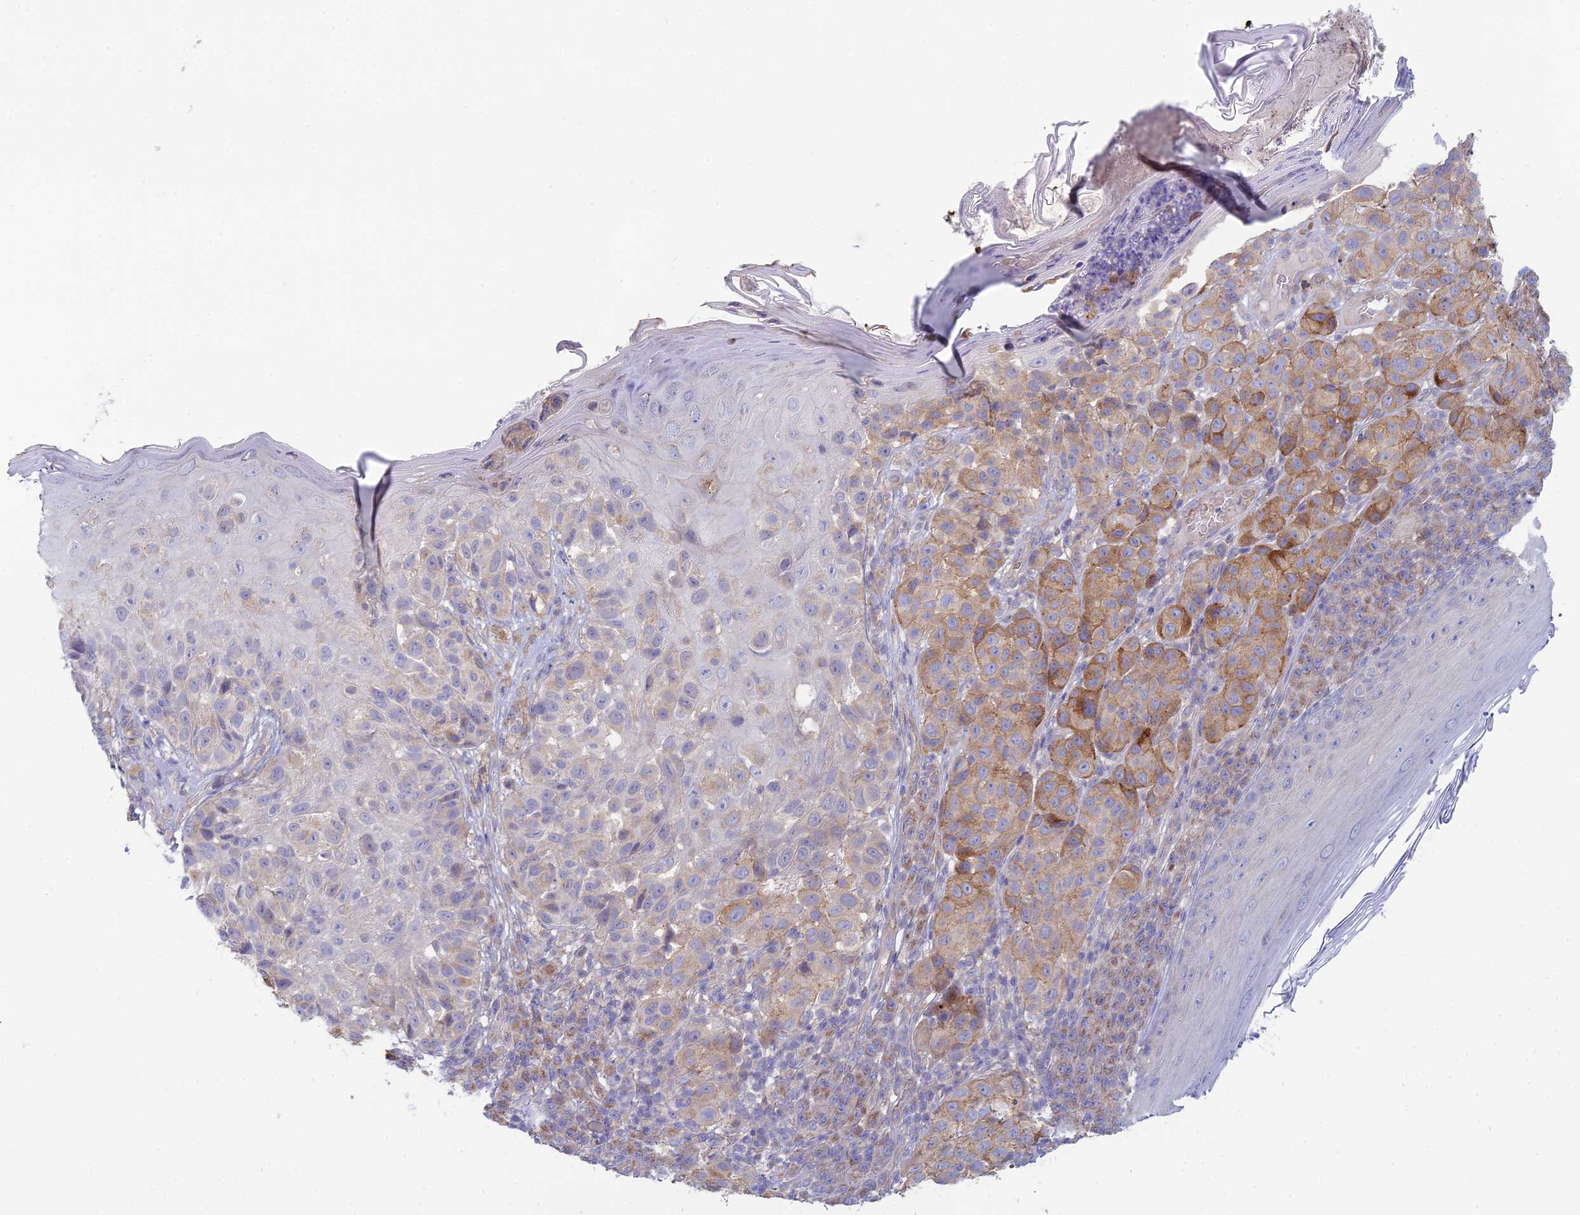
{"staining": {"intensity": "moderate", "quantity": ">75%", "location": "cytoplasmic/membranous"}, "tissue": "melanoma", "cell_type": "Tumor cells", "image_type": "cancer", "snomed": [{"axis": "morphology", "description": "Malignant melanoma, NOS"}, {"axis": "topography", "description": "Skin"}], "caption": "Protein expression analysis of malignant melanoma demonstrates moderate cytoplasmic/membranous positivity in about >75% of tumor cells. (DAB IHC with brightfield microscopy, high magnification).", "gene": "ZNF564", "patient": {"sex": "male", "age": 38}}